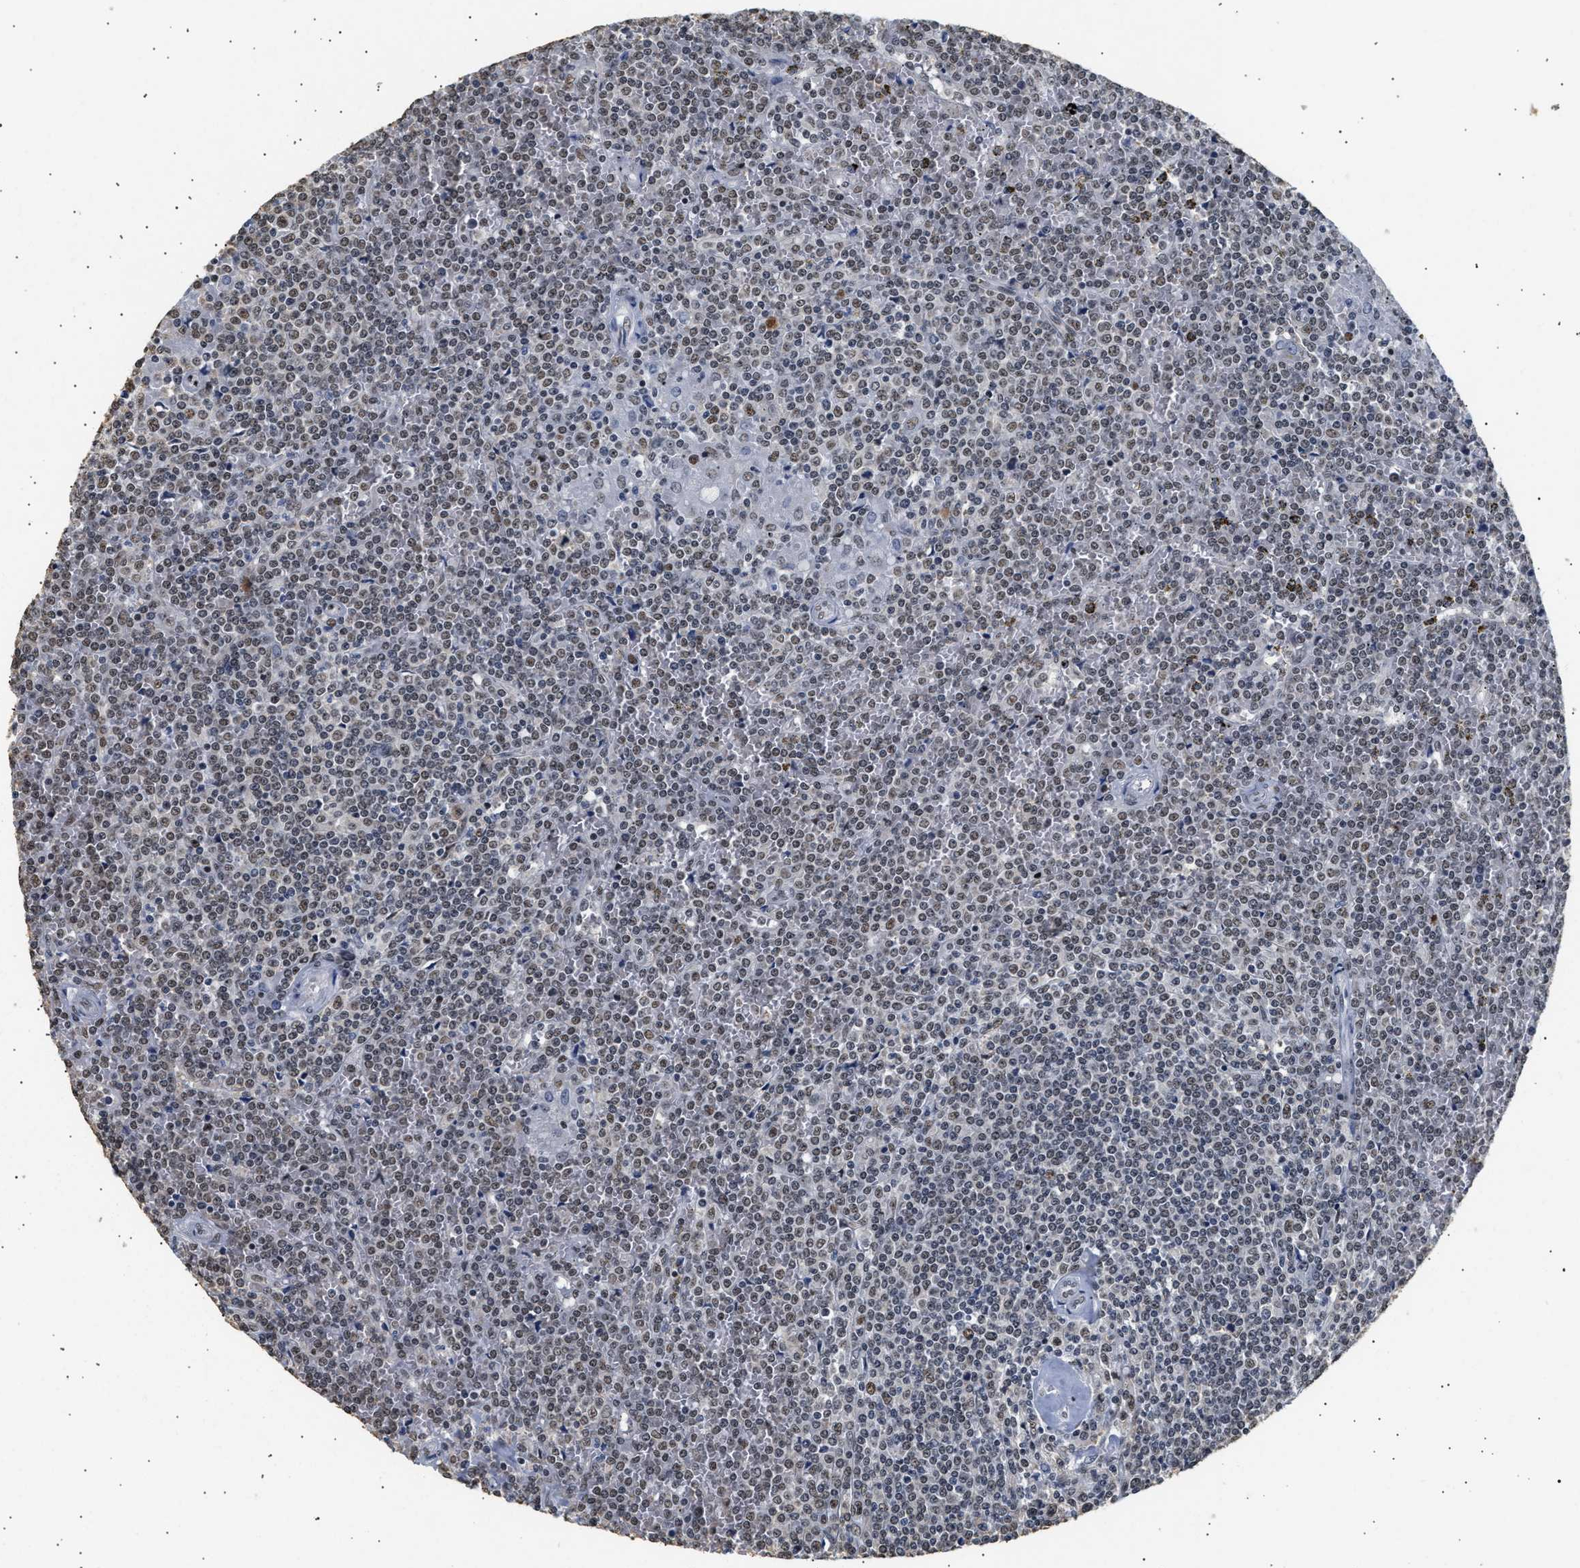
{"staining": {"intensity": "weak", "quantity": "25%-75%", "location": "nuclear"}, "tissue": "lymphoma", "cell_type": "Tumor cells", "image_type": "cancer", "snomed": [{"axis": "morphology", "description": "Malignant lymphoma, non-Hodgkin's type, Low grade"}, {"axis": "topography", "description": "Spleen"}], "caption": "Low-grade malignant lymphoma, non-Hodgkin's type stained with a protein marker displays weak staining in tumor cells.", "gene": "THOC1", "patient": {"sex": "female", "age": 19}}